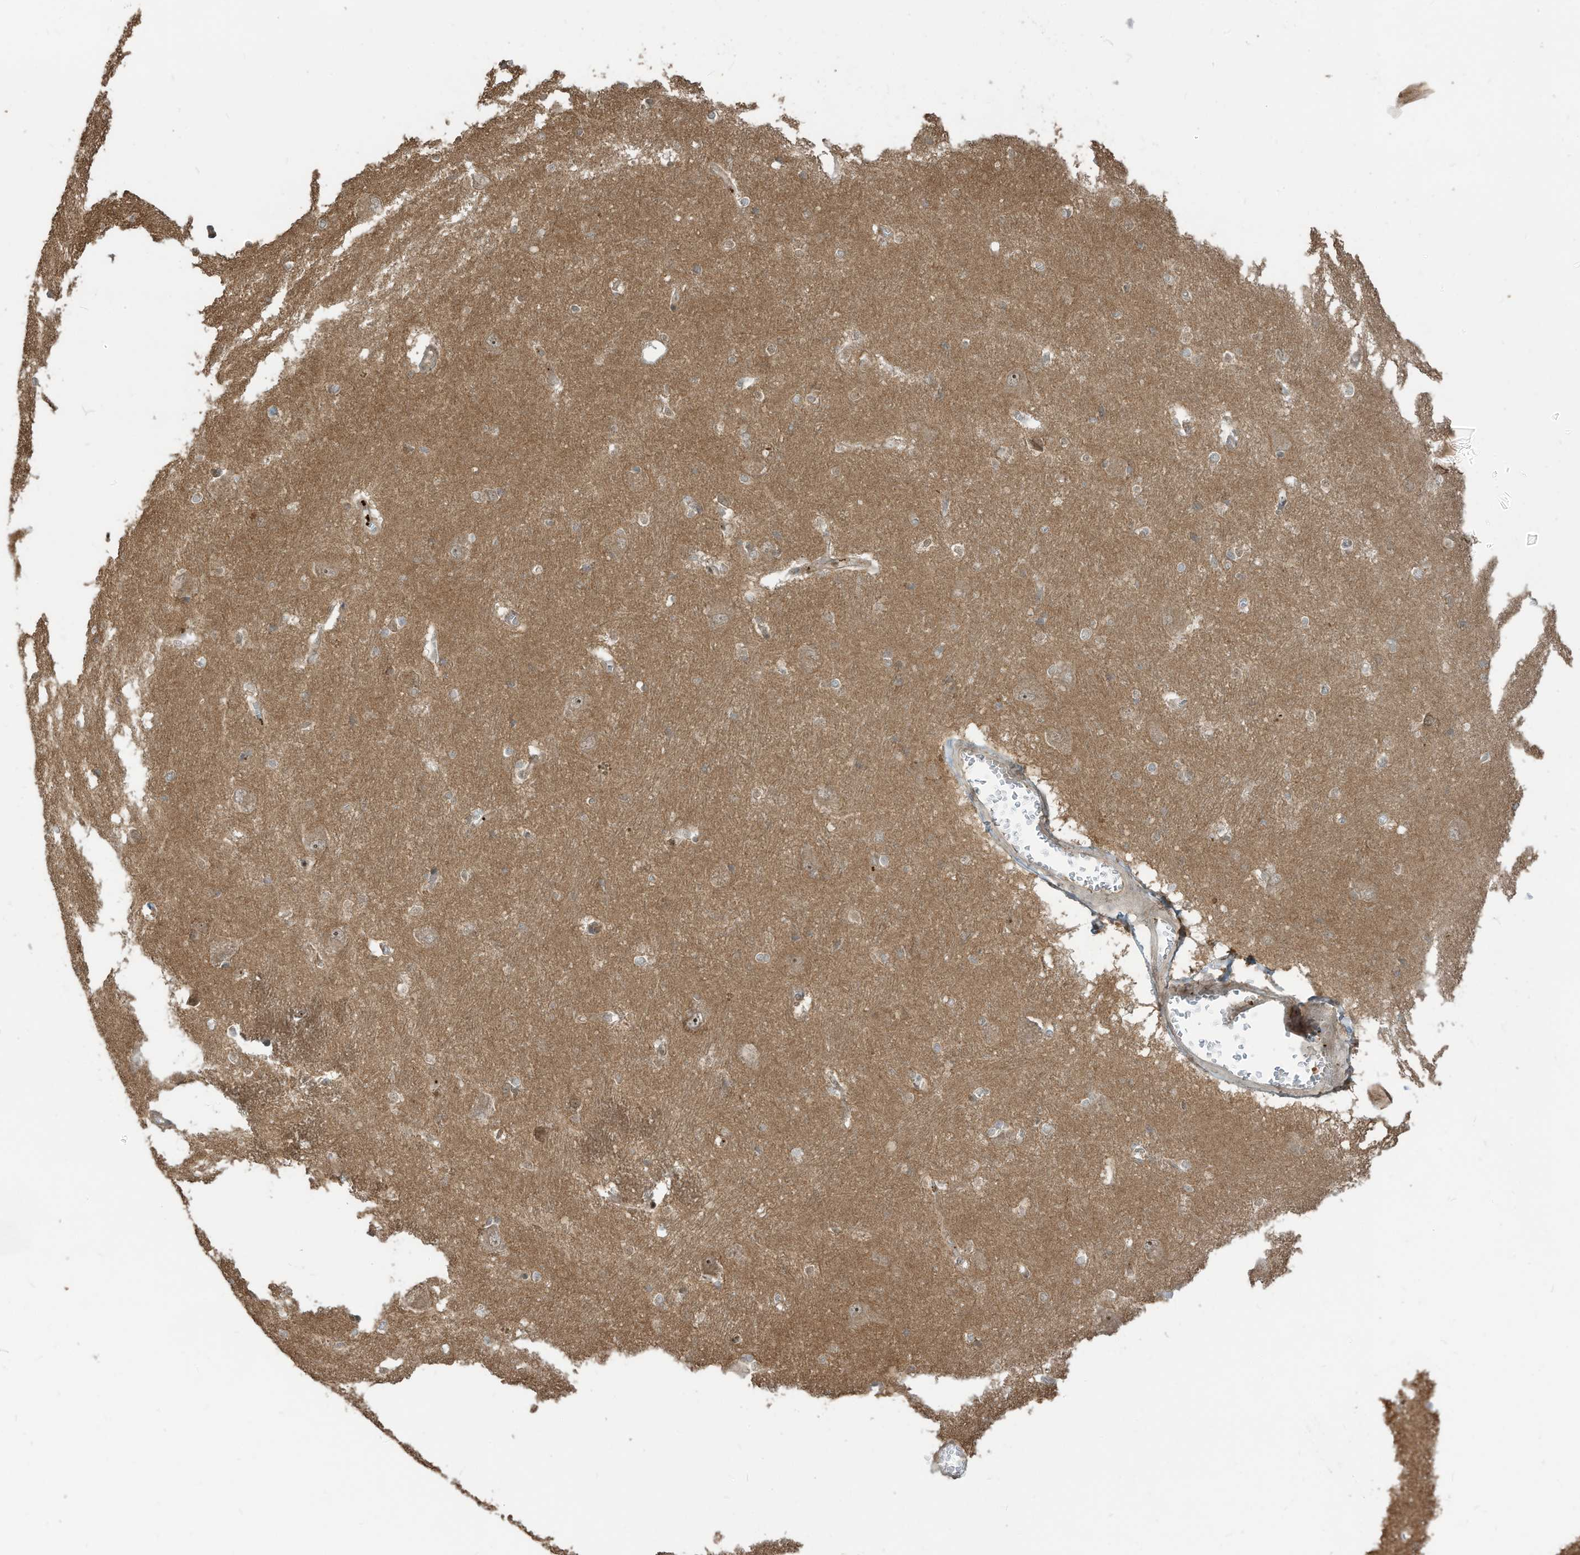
{"staining": {"intensity": "weak", "quantity": "<25%", "location": "cytoplasmic/membranous"}, "tissue": "caudate", "cell_type": "Glial cells", "image_type": "normal", "snomed": [{"axis": "morphology", "description": "Normal tissue, NOS"}, {"axis": "topography", "description": "Lateral ventricle wall"}], "caption": "Photomicrograph shows no protein staining in glial cells of unremarkable caudate.", "gene": "CARF", "patient": {"sex": "male", "age": 37}}